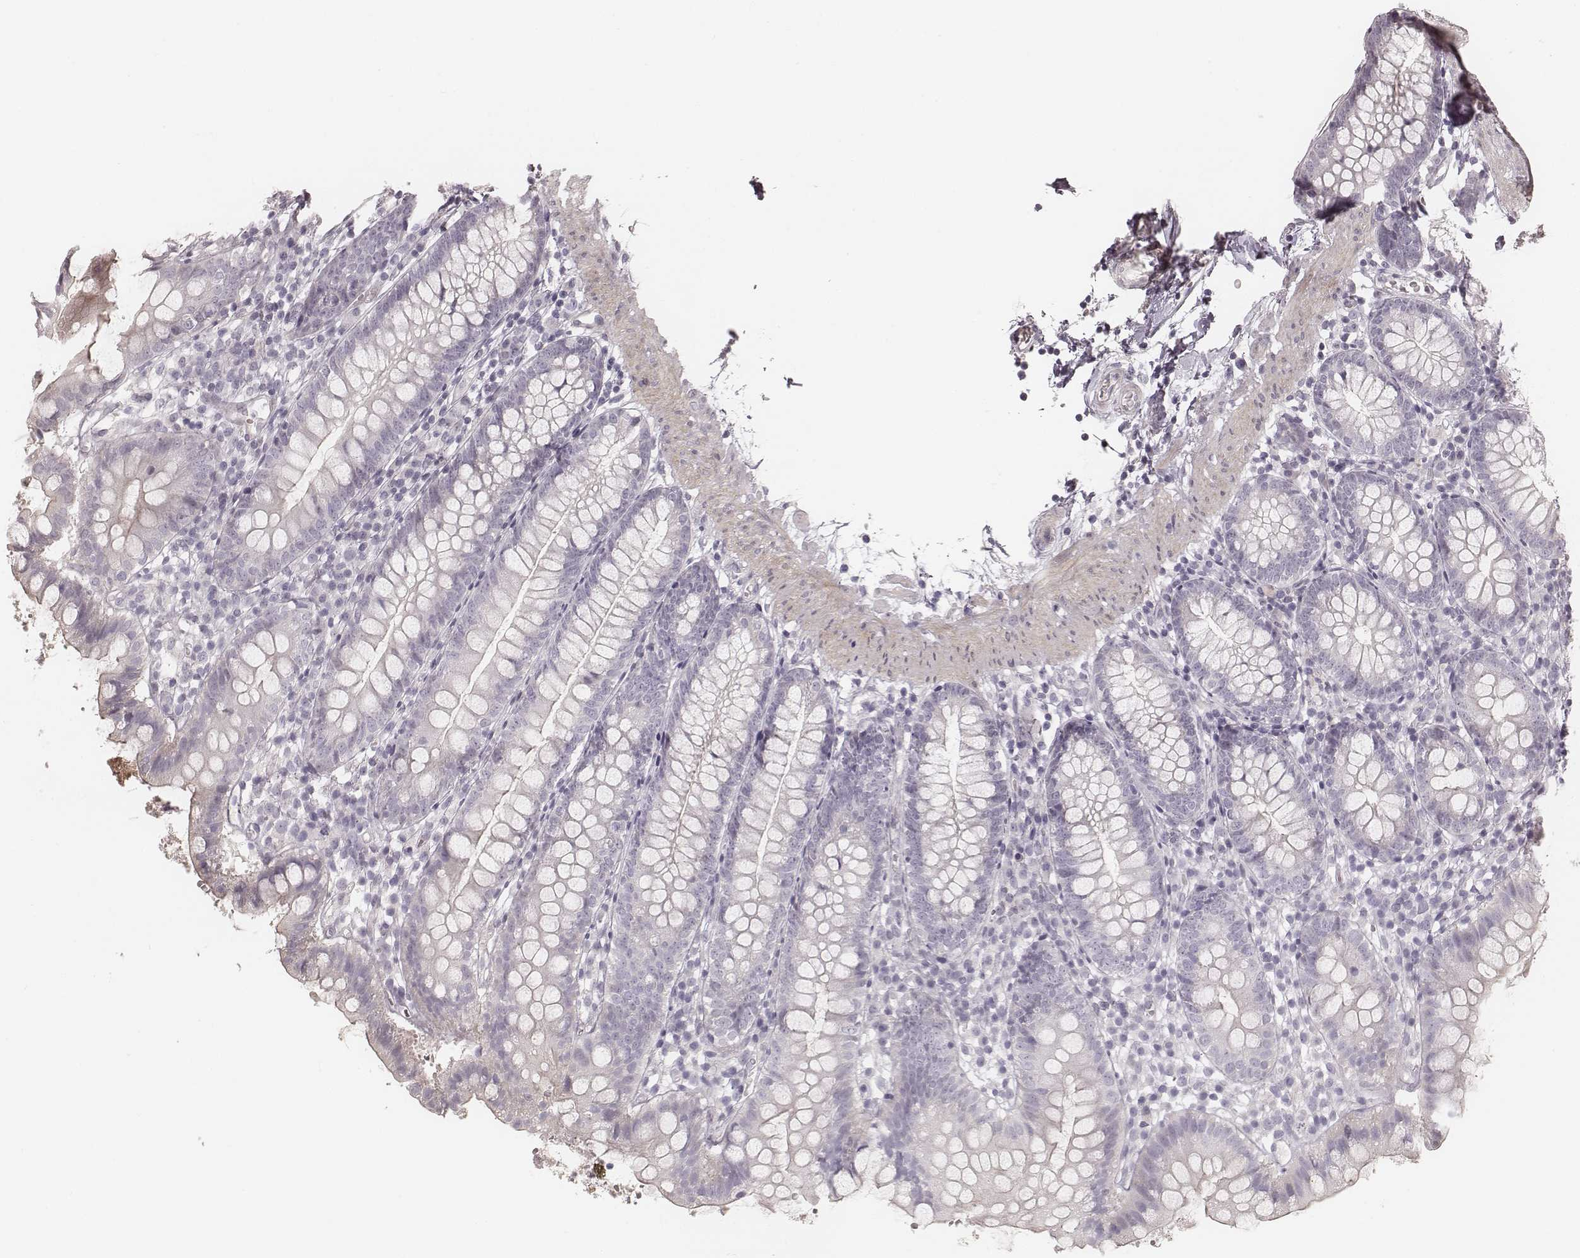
{"staining": {"intensity": "negative", "quantity": "none", "location": "none"}, "tissue": "small intestine", "cell_type": "Glandular cells", "image_type": "normal", "snomed": [{"axis": "morphology", "description": "Normal tissue, NOS"}, {"axis": "topography", "description": "Small intestine"}], "caption": "An immunohistochemistry (IHC) histopathology image of benign small intestine is shown. There is no staining in glandular cells of small intestine. (Stains: DAB immunohistochemistry (IHC) with hematoxylin counter stain, Microscopy: brightfield microscopy at high magnification).", "gene": "SPATA24", "patient": {"sex": "female", "age": 90}}